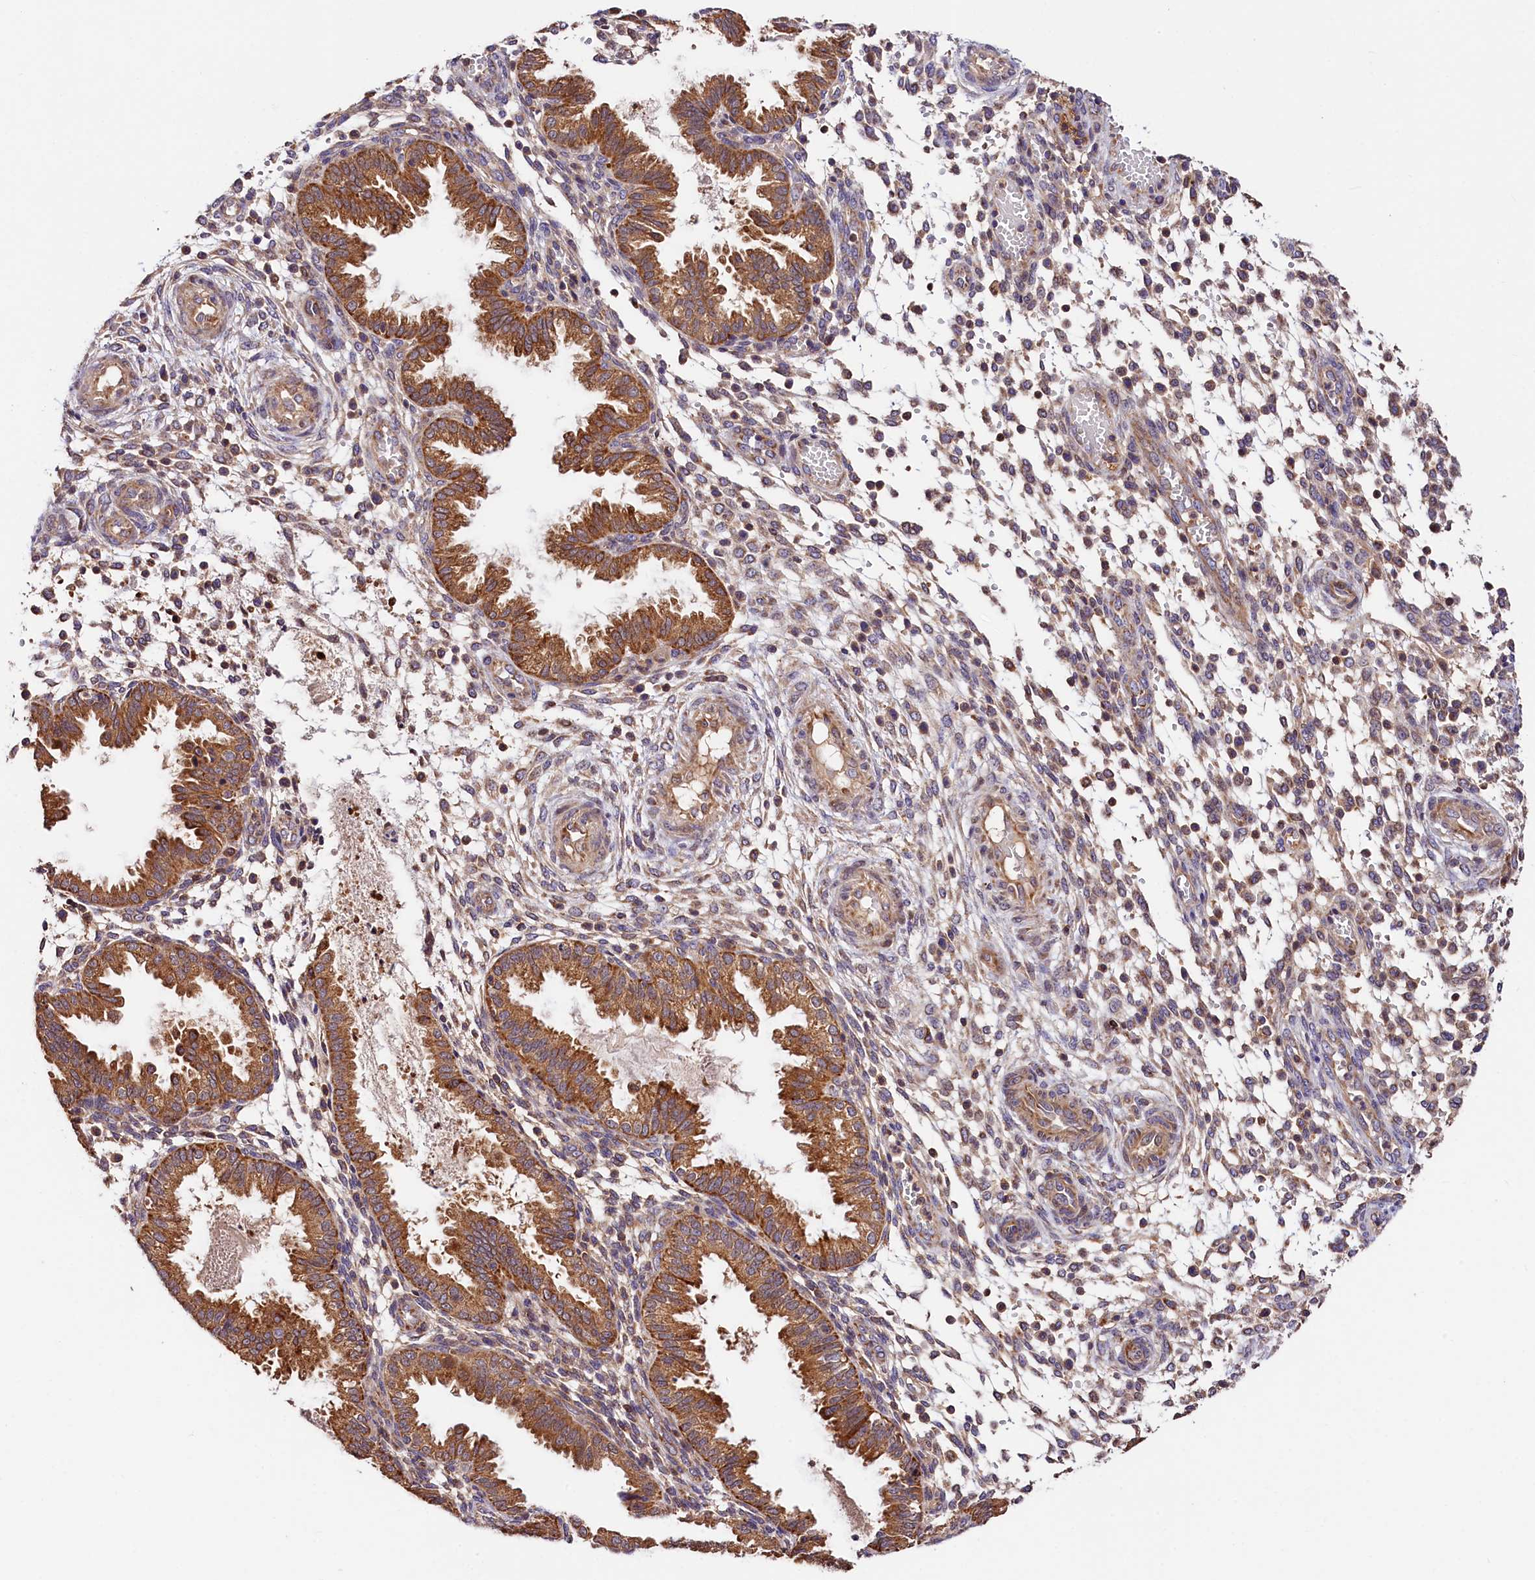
{"staining": {"intensity": "moderate", "quantity": "<25%", "location": "cytoplasmic/membranous"}, "tissue": "endometrium", "cell_type": "Cells in endometrial stroma", "image_type": "normal", "snomed": [{"axis": "morphology", "description": "Normal tissue, NOS"}, {"axis": "topography", "description": "Endometrium"}], "caption": "Immunohistochemical staining of unremarkable endometrium displays low levels of moderate cytoplasmic/membranous positivity in about <25% of cells in endometrial stroma.", "gene": "KPTN", "patient": {"sex": "female", "age": 33}}